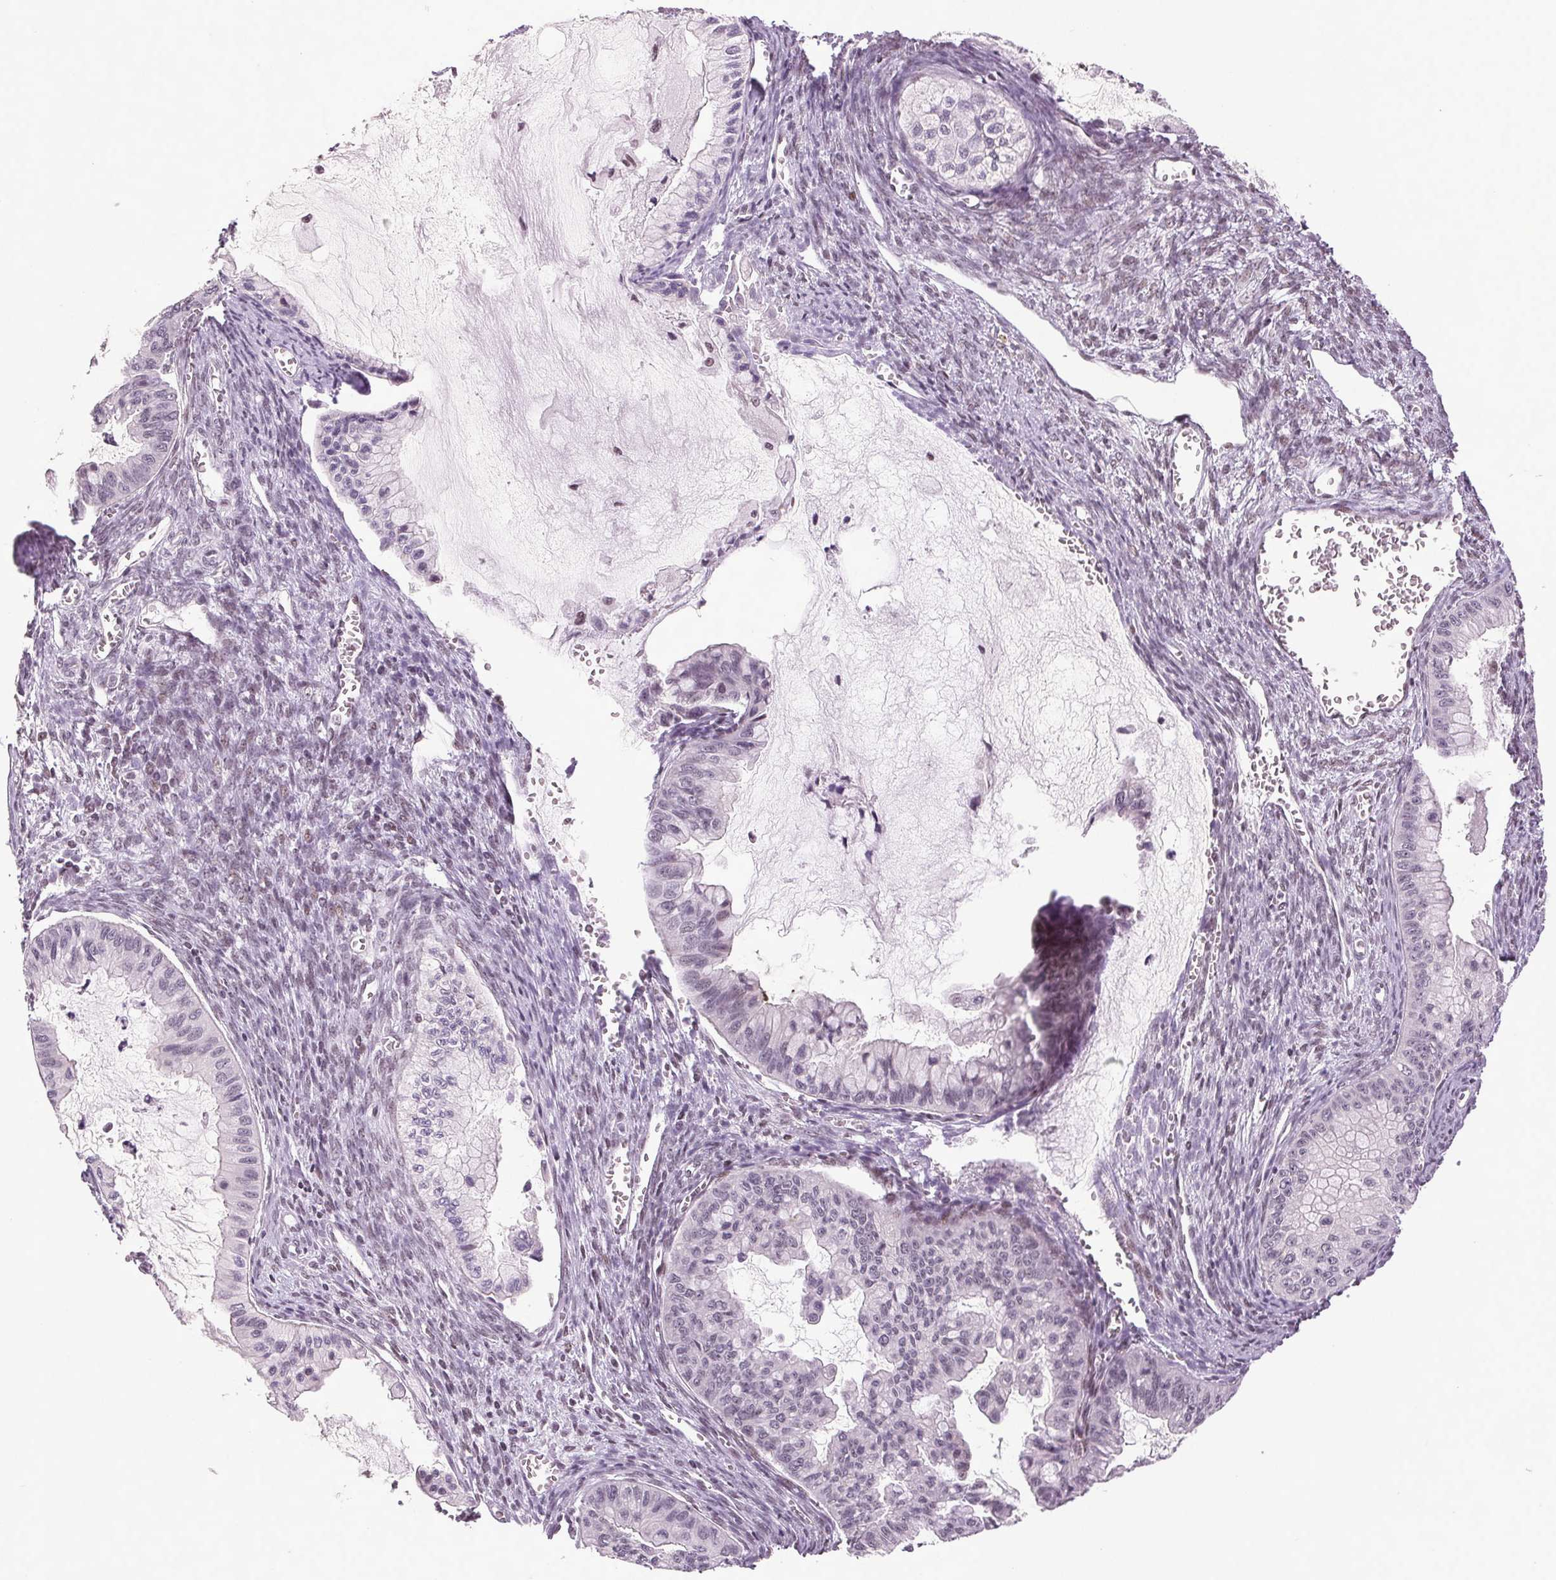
{"staining": {"intensity": "negative", "quantity": "none", "location": "none"}, "tissue": "endometrial cancer", "cell_type": "Tumor cells", "image_type": "cancer", "snomed": [{"axis": "morphology", "description": "Adenocarcinoma, NOS"}, {"axis": "topography", "description": "Endometrium"}], "caption": "This is a histopathology image of IHC staining of endometrial adenocarcinoma, which shows no expression in tumor cells.", "gene": "XPC", "patient": {"sex": "female", "age": 65}}